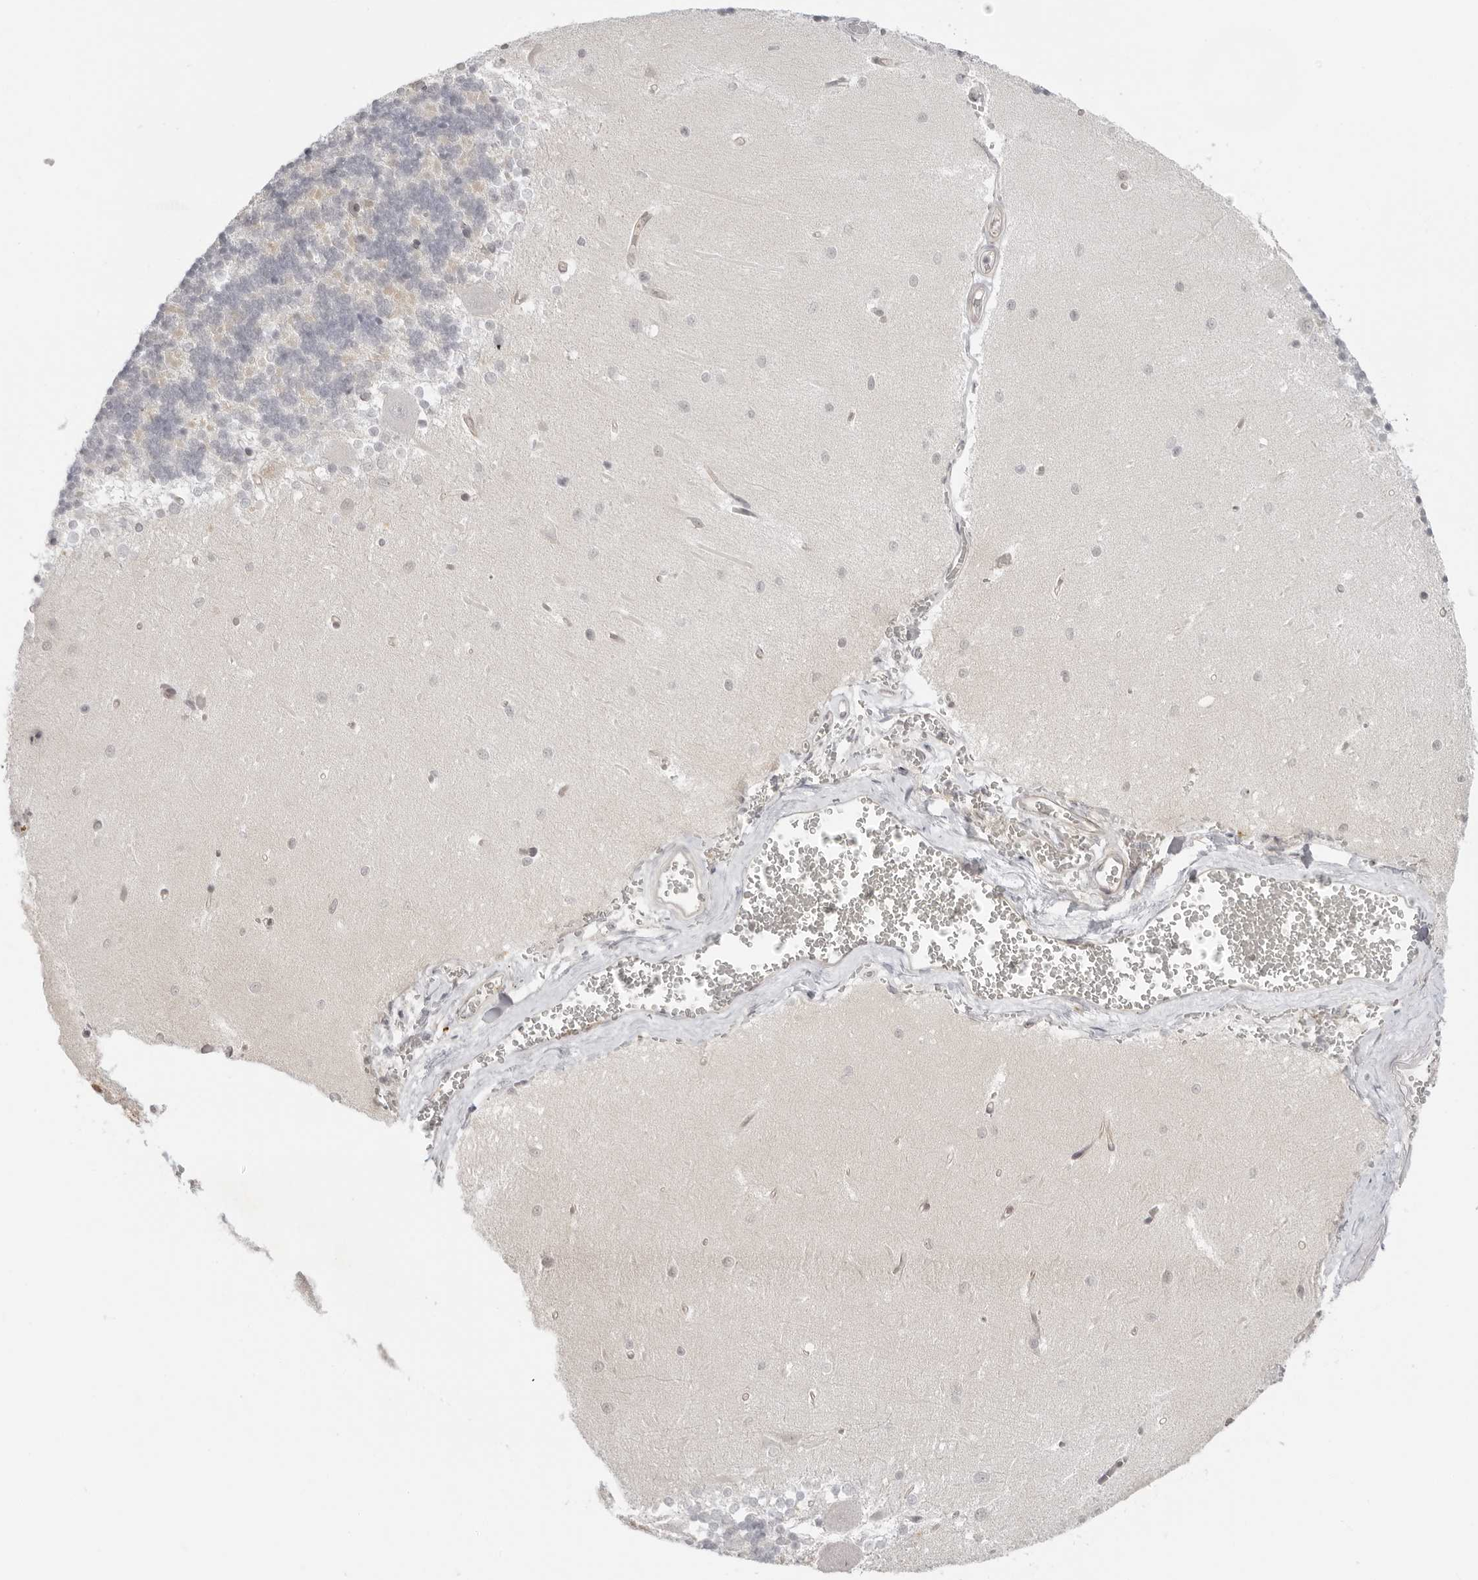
{"staining": {"intensity": "weak", "quantity": "<25%", "location": "cytoplasmic/membranous"}, "tissue": "cerebellum", "cell_type": "Cells in granular layer", "image_type": "normal", "snomed": [{"axis": "morphology", "description": "Normal tissue, NOS"}, {"axis": "topography", "description": "Cerebellum"}], "caption": "This is an IHC image of unremarkable cerebellum. There is no staining in cells in granular layer.", "gene": "TRAPPC3", "patient": {"sex": "male", "age": 37}}